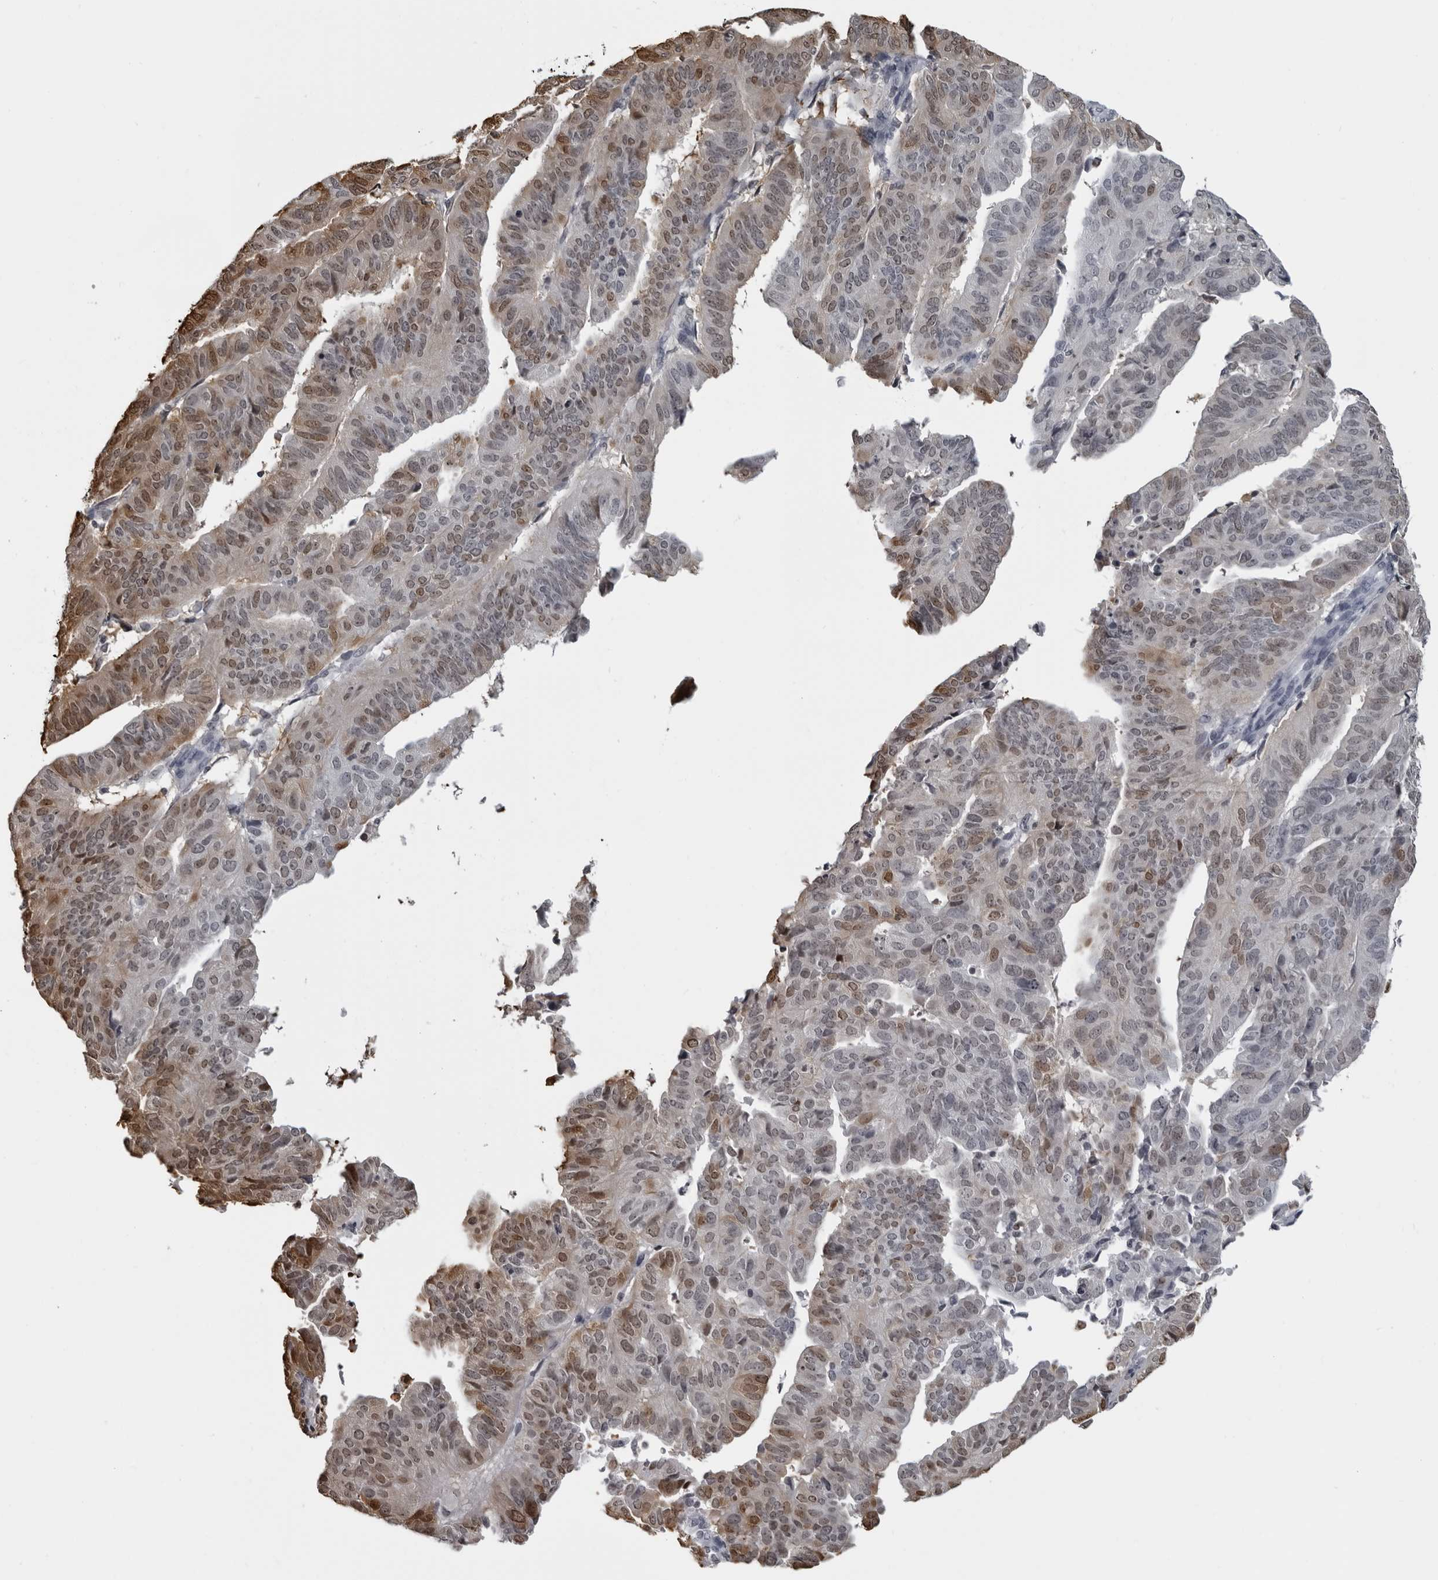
{"staining": {"intensity": "moderate", "quantity": "<25%", "location": "nuclear"}, "tissue": "endometrial cancer", "cell_type": "Tumor cells", "image_type": "cancer", "snomed": [{"axis": "morphology", "description": "Adenocarcinoma, NOS"}, {"axis": "topography", "description": "Endometrium"}], "caption": "Immunohistochemistry of human endometrial adenocarcinoma reveals low levels of moderate nuclear positivity in about <25% of tumor cells.", "gene": "LZIC", "patient": {"sex": "female", "age": 51}}